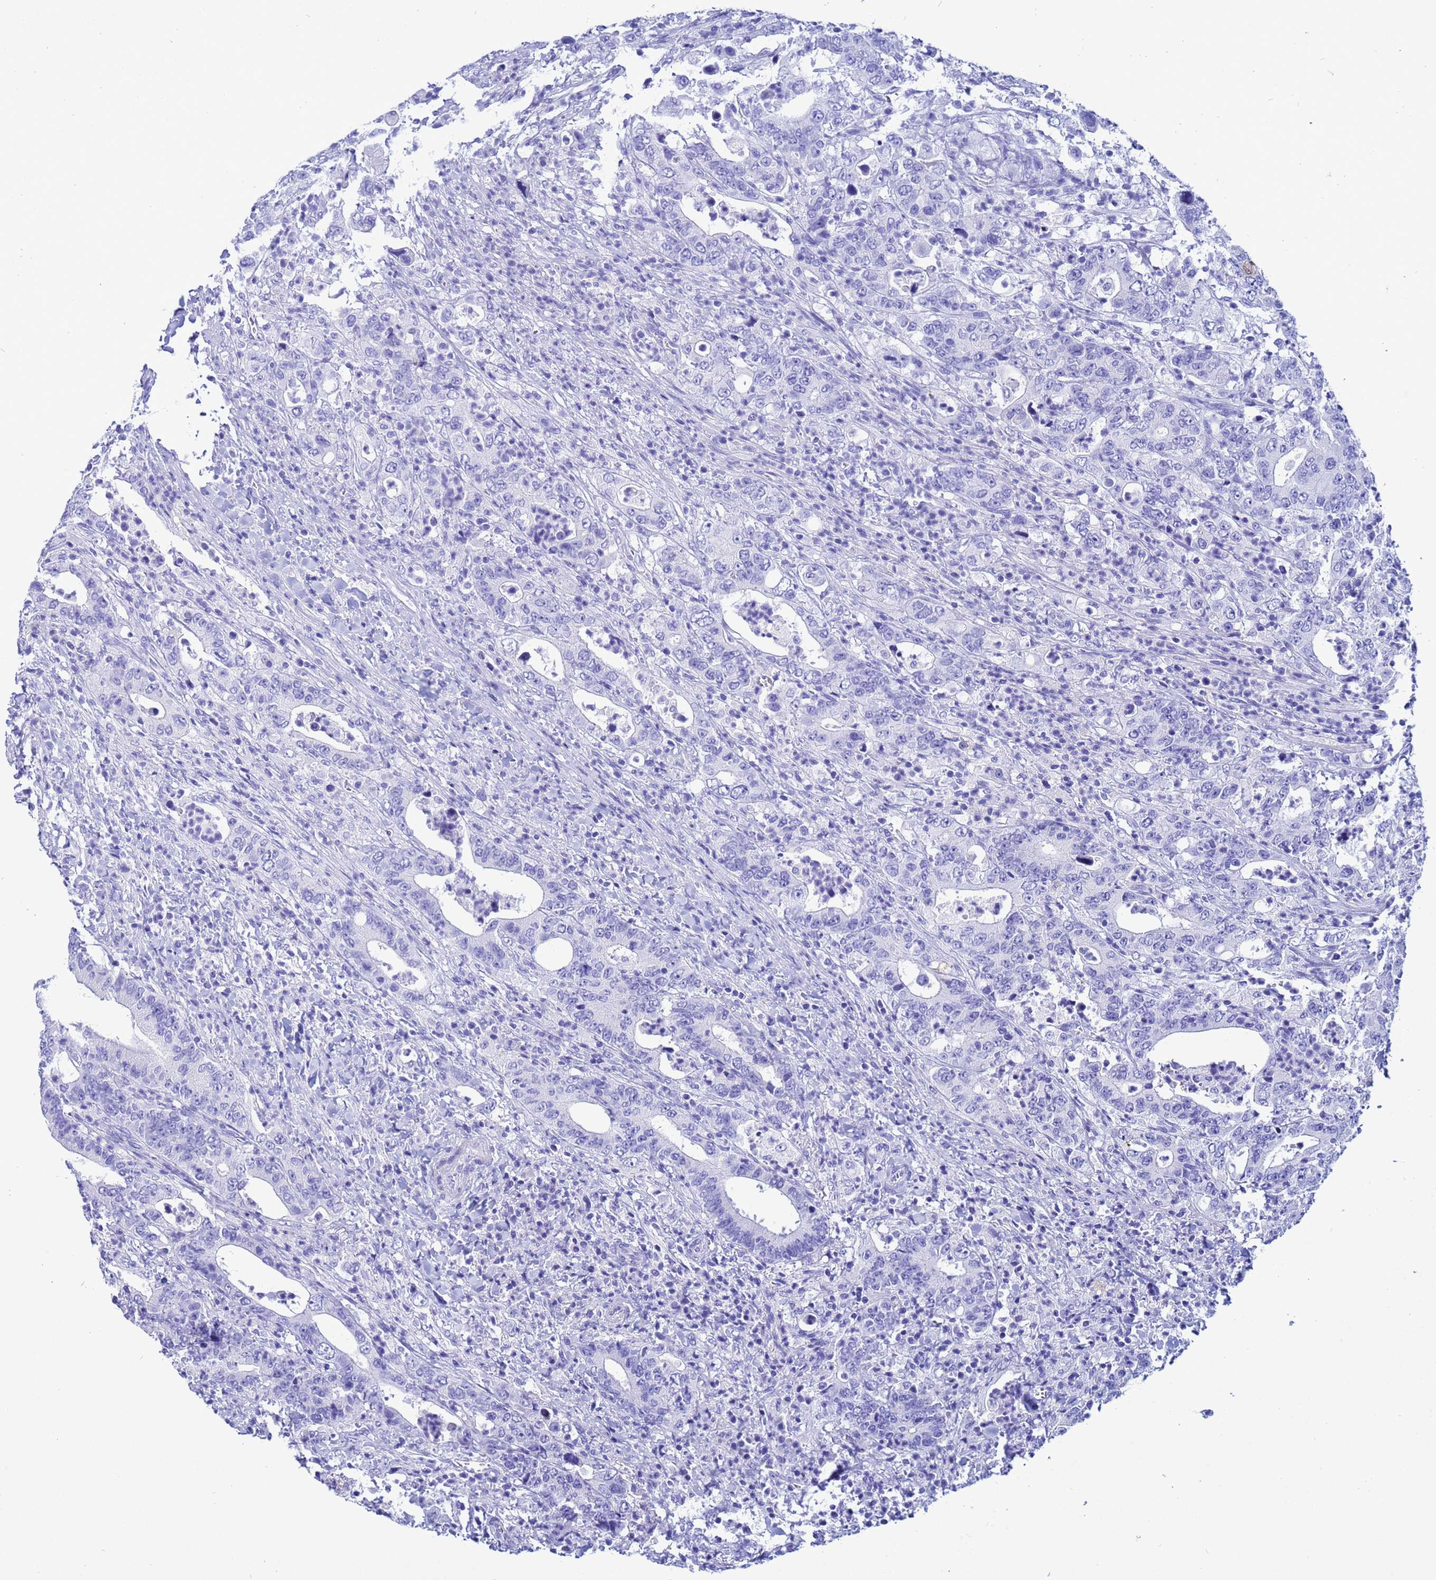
{"staining": {"intensity": "negative", "quantity": "none", "location": "none"}, "tissue": "colorectal cancer", "cell_type": "Tumor cells", "image_type": "cancer", "snomed": [{"axis": "morphology", "description": "Adenocarcinoma, NOS"}, {"axis": "topography", "description": "Colon"}], "caption": "Immunohistochemistry (IHC) of colorectal cancer demonstrates no positivity in tumor cells.", "gene": "AKR1C2", "patient": {"sex": "female", "age": 75}}